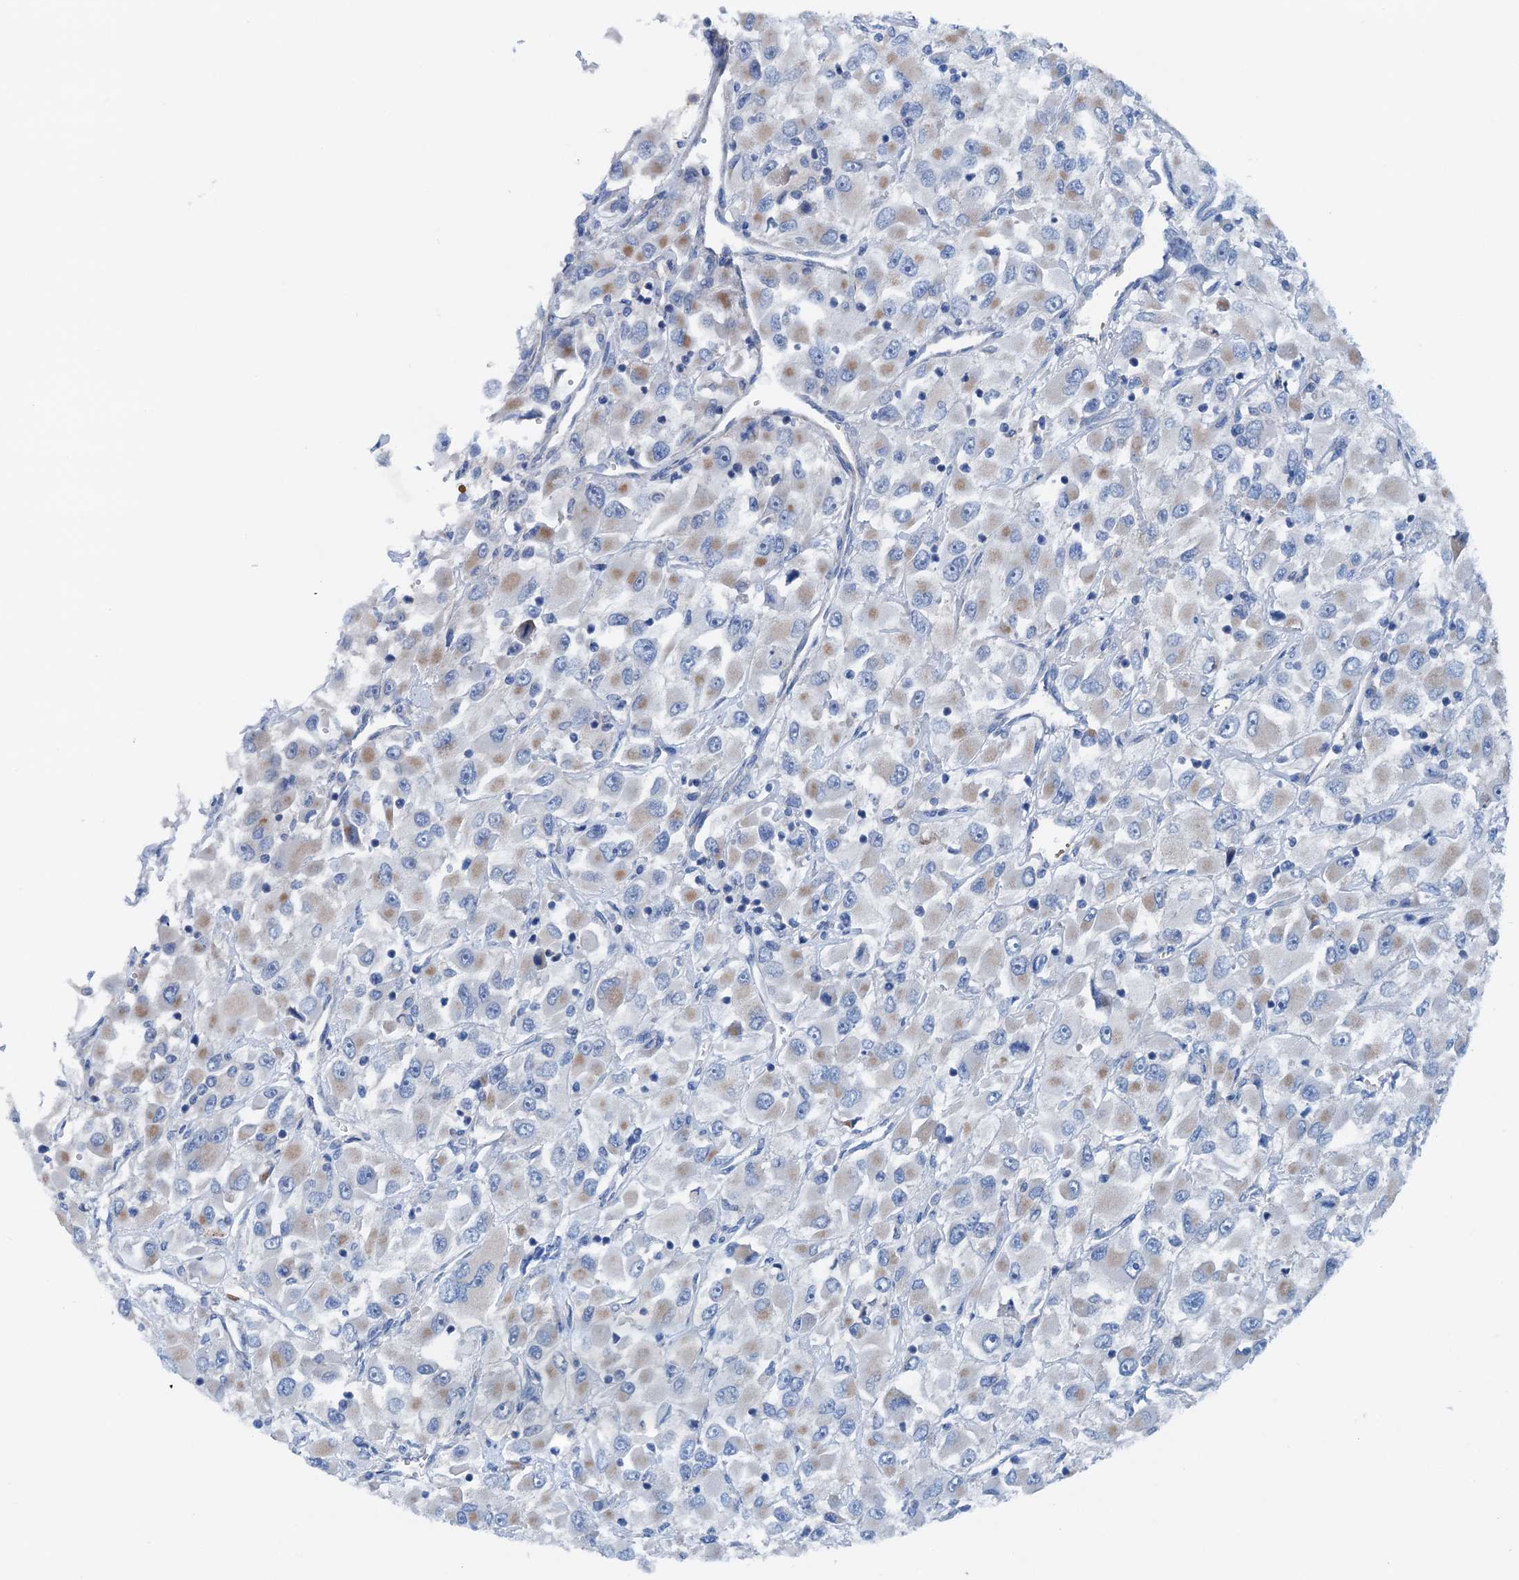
{"staining": {"intensity": "weak", "quantity": "25%-75%", "location": "cytoplasmic/membranous"}, "tissue": "renal cancer", "cell_type": "Tumor cells", "image_type": "cancer", "snomed": [{"axis": "morphology", "description": "Adenocarcinoma, NOS"}, {"axis": "topography", "description": "Kidney"}], "caption": "This micrograph exhibits IHC staining of human renal cancer (adenocarcinoma), with low weak cytoplasmic/membranous staining in about 25%-75% of tumor cells.", "gene": "KNDC1", "patient": {"sex": "female", "age": 52}}